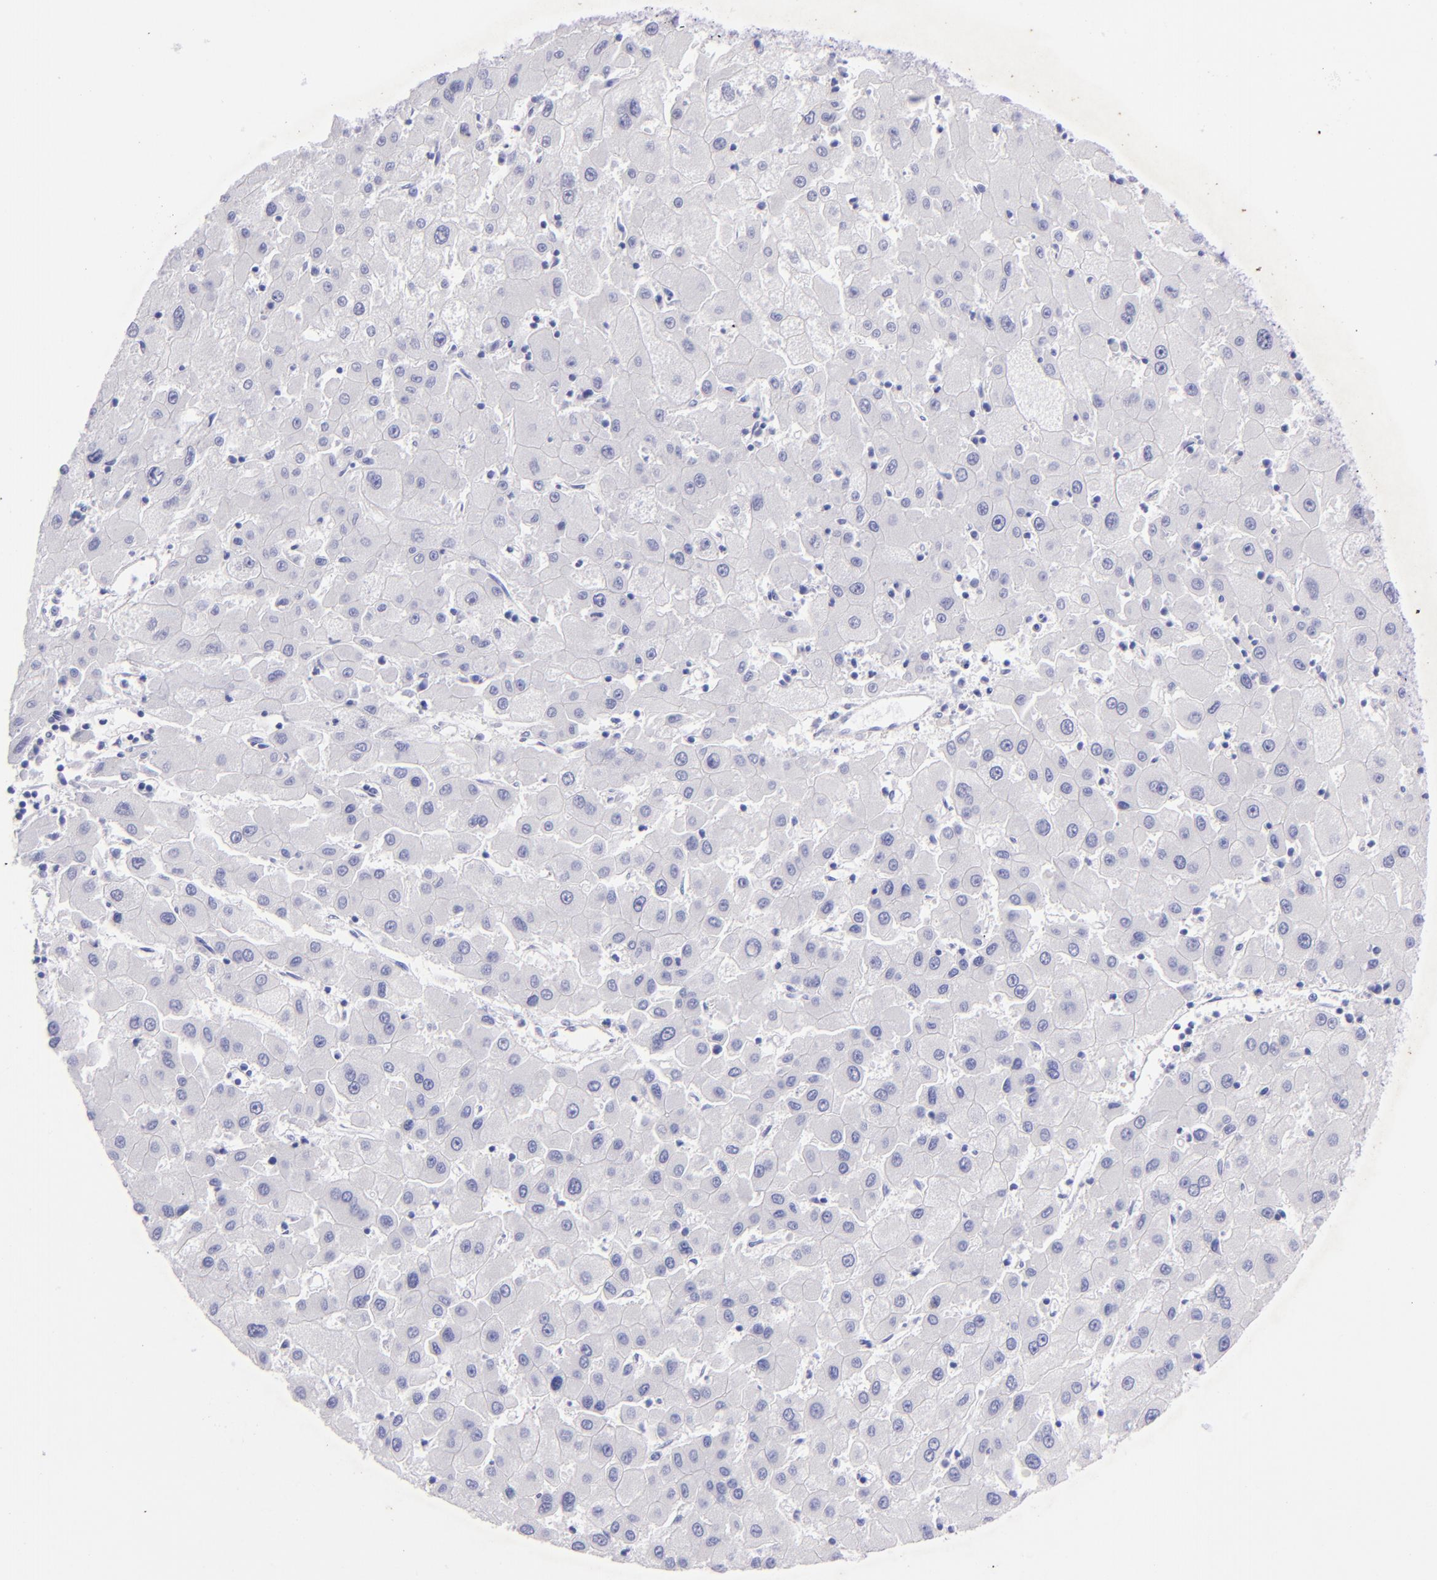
{"staining": {"intensity": "negative", "quantity": "none", "location": "none"}, "tissue": "liver cancer", "cell_type": "Tumor cells", "image_type": "cancer", "snomed": [{"axis": "morphology", "description": "Carcinoma, Hepatocellular, NOS"}, {"axis": "topography", "description": "Liver"}], "caption": "Immunohistochemistry (IHC) image of neoplastic tissue: human liver cancer (hepatocellular carcinoma) stained with DAB demonstrates no significant protein expression in tumor cells.", "gene": "UCHL1", "patient": {"sex": "male", "age": 72}}